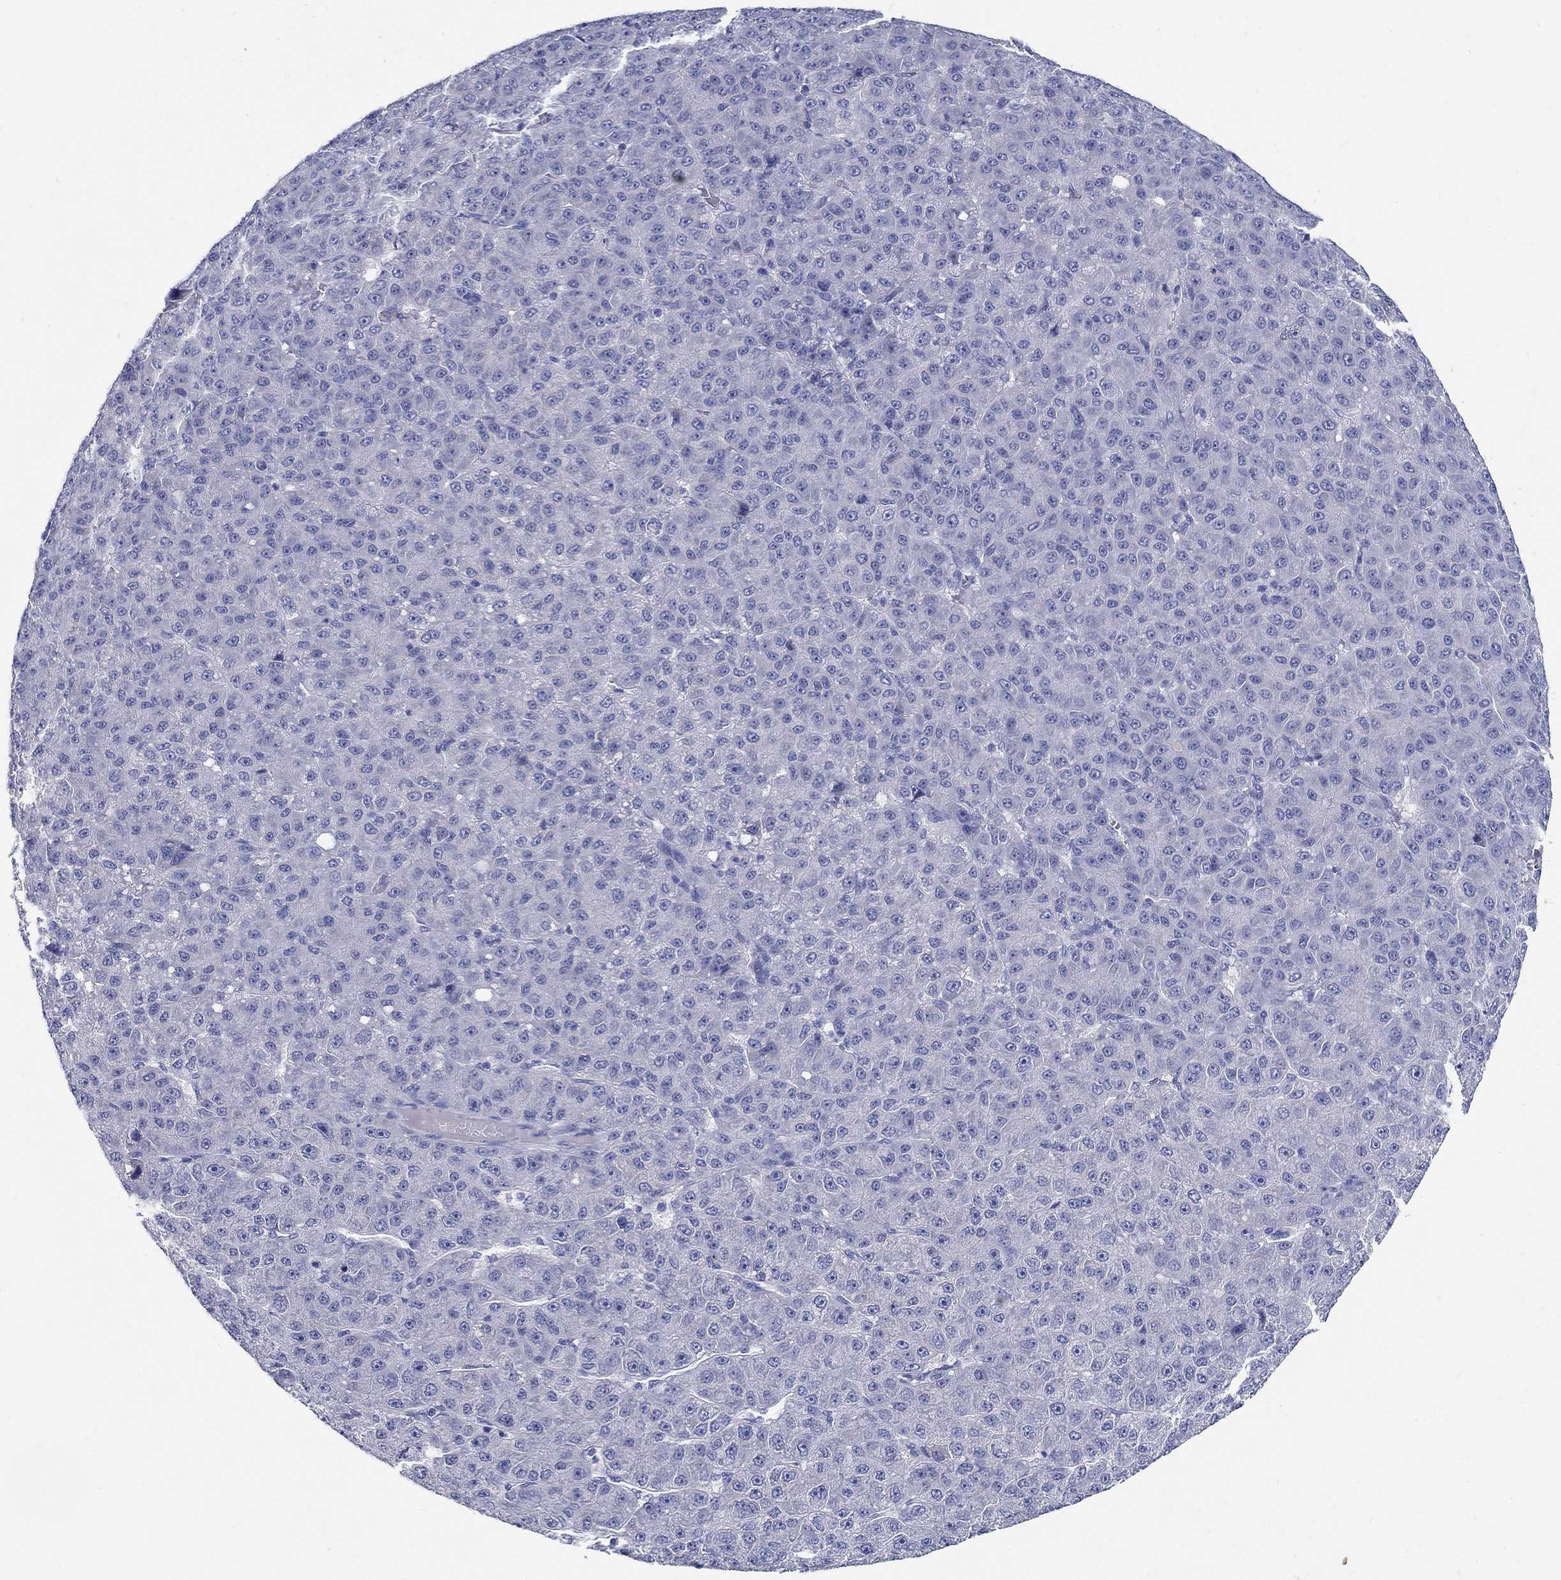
{"staining": {"intensity": "negative", "quantity": "none", "location": "none"}, "tissue": "liver cancer", "cell_type": "Tumor cells", "image_type": "cancer", "snomed": [{"axis": "morphology", "description": "Carcinoma, Hepatocellular, NOS"}, {"axis": "topography", "description": "Liver"}], "caption": "Protein analysis of liver cancer (hepatocellular carcinoma) displays no significant expression in tumor cells.", "gene": "CRYGD", "patient": {"sex": "male", "age": 67}}